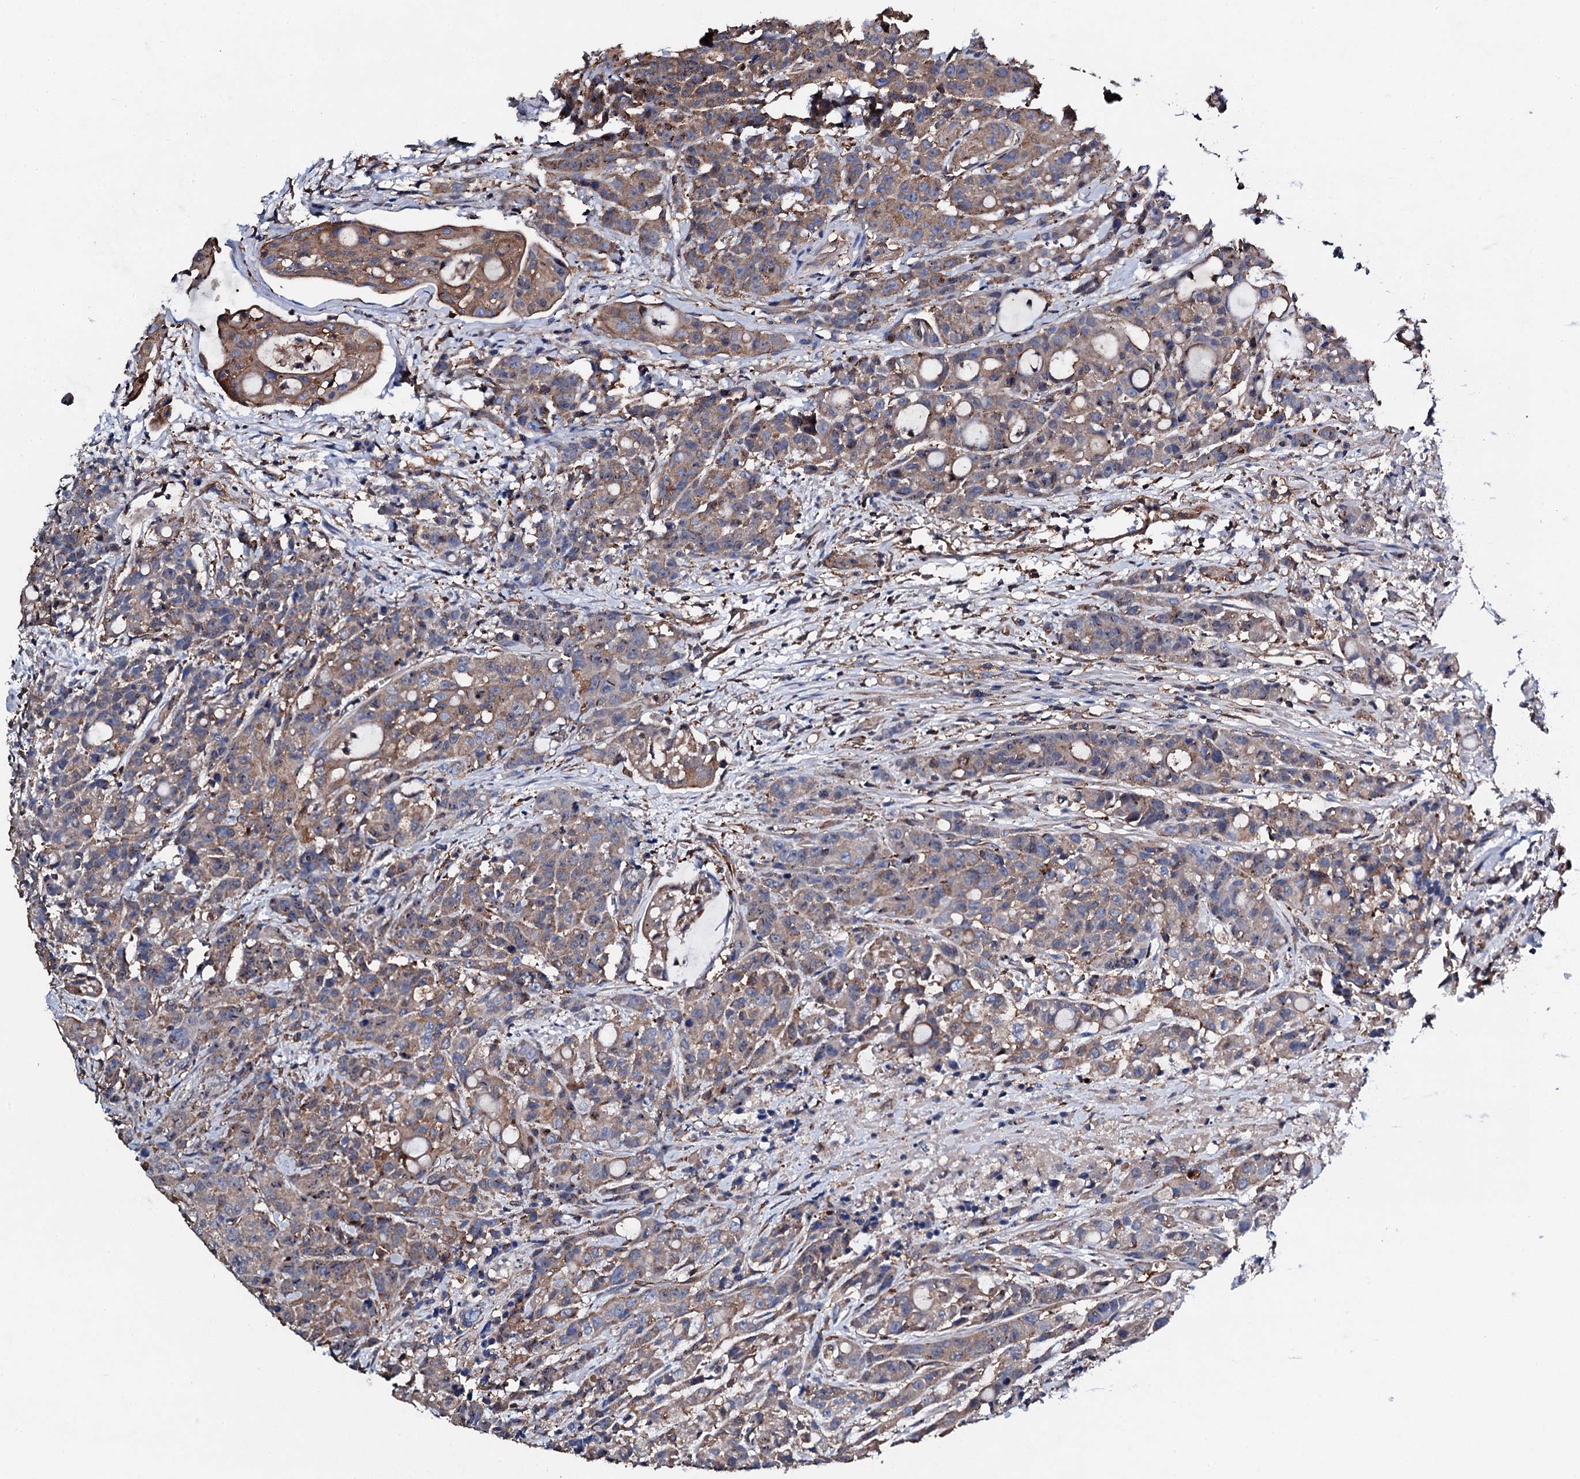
{"staining": {"intensity": "weak", "quantity": ">75%", "location": "cytoplasmic/membranous"}, "tissue": "colorectal cancer", "cell_type": "Tumor cells", "image_type": "cancer", "snomed": [{"axis": "morphology", "description": "Adenocarcinoma, NOS"}, {"axis": "topography", "description": "Colon"}], "caption": "Immunohistochemical staining of colorectal adenocarcinoma demonstrates weak cytoplasmic/membranous protein staining in about >75% of tumor cells. The staining is performed using DAB brown chromogen to label protein expression. The nuclei are counter-stained blue using hematoxylin.", "gene": "MS4A4E", "patient": {"sex": "male", "age": 62}}